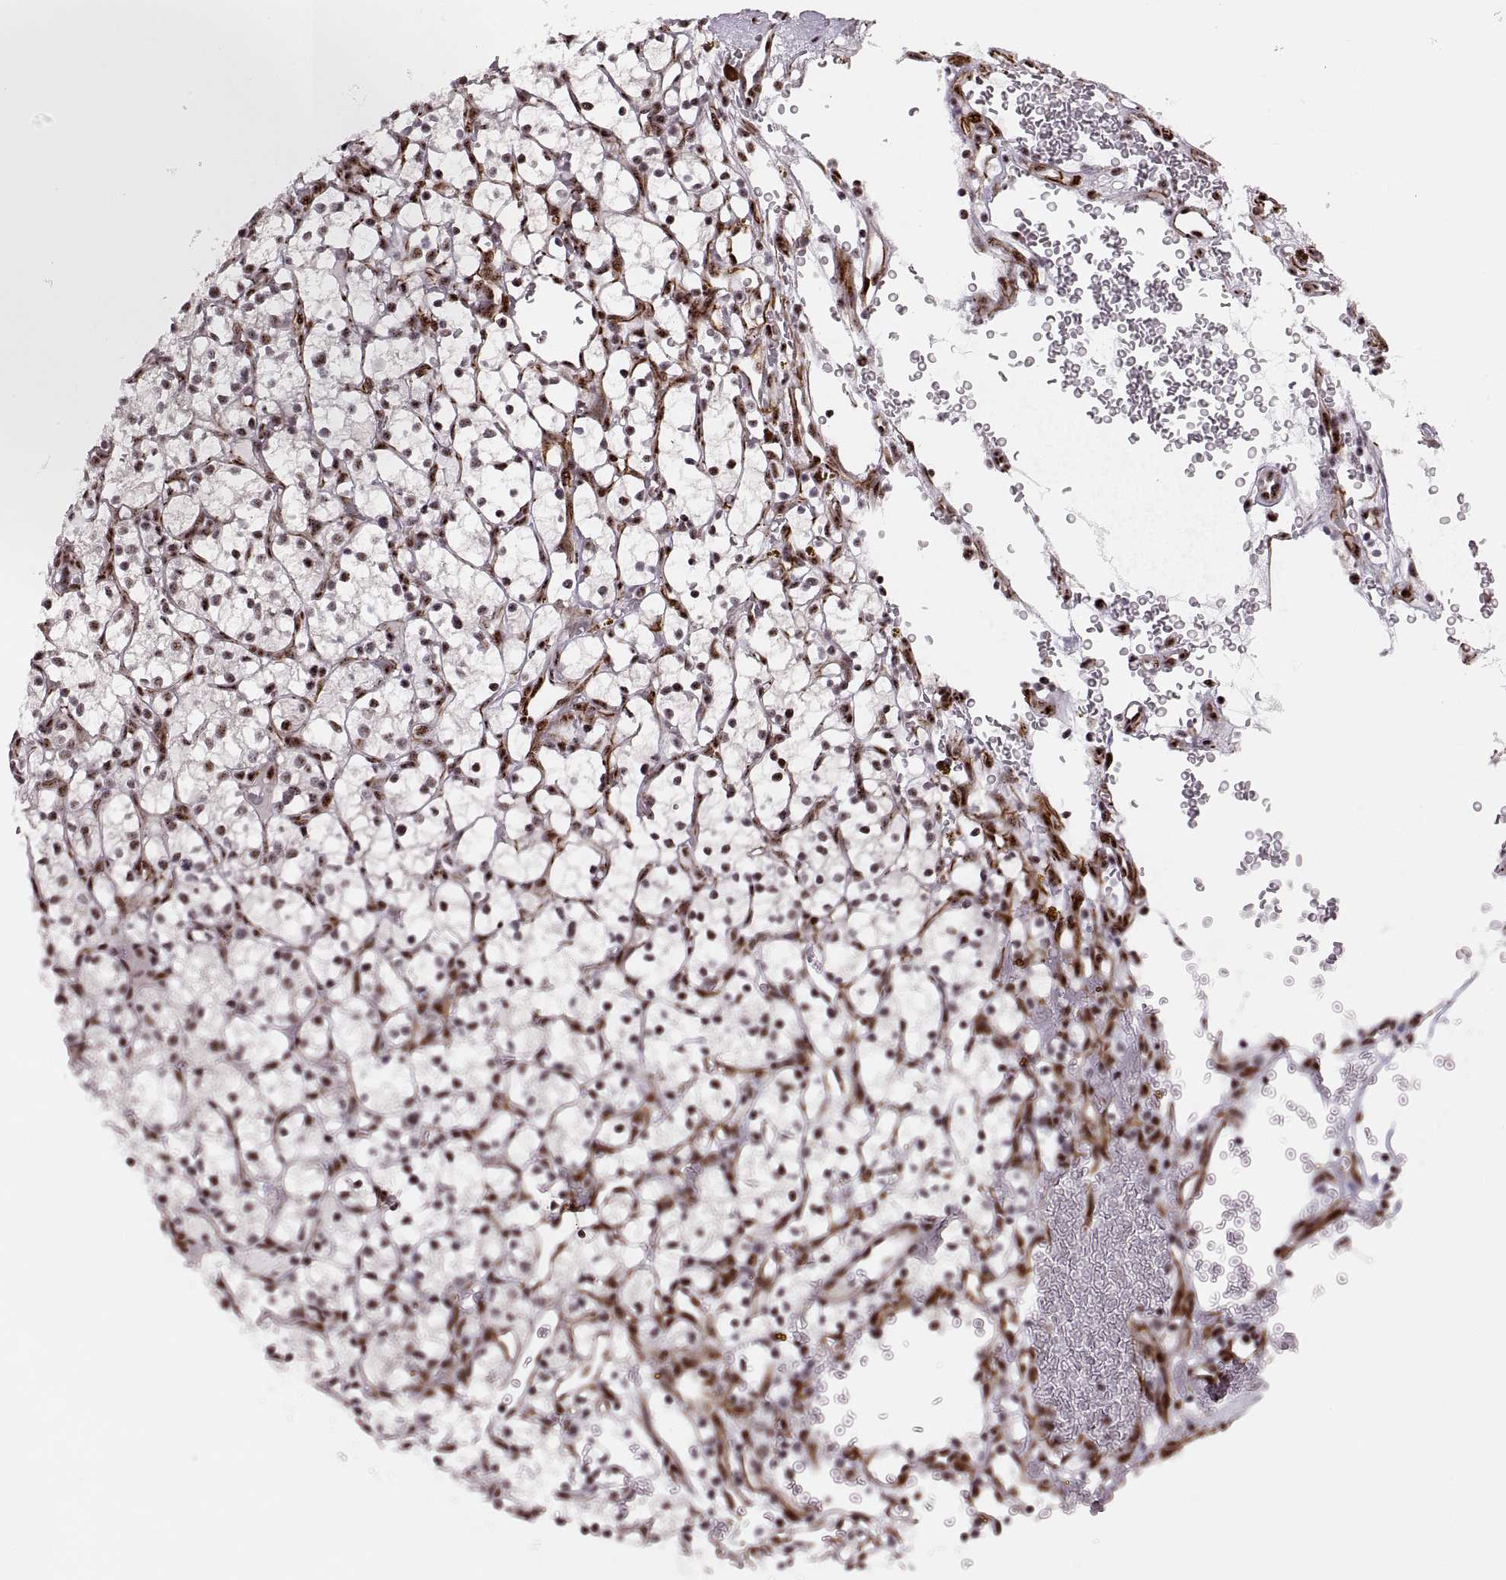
{"staining": {"intensity": "strong", "quantity": "25%-75%", "location": "nuclear"}, "tissue": "renal cancer", "cell_type": "Tumor cells", "image_type": "cancer", "snomed": [{"axis": "morphology", "description": "Adenocarcinoma, NOS"}, {"axis": "topography", "description": "Kidney"}], "caption": "IHC (DAB) staining of renal adenocarcinoma displays strong nuclear protein expression in about 25%-75% of tumor cells. (DAB IHC with brightfield microscopy, high magnification).", "gene": "ZCCHC17", "patient": {"sex": "female", "age": 64}}